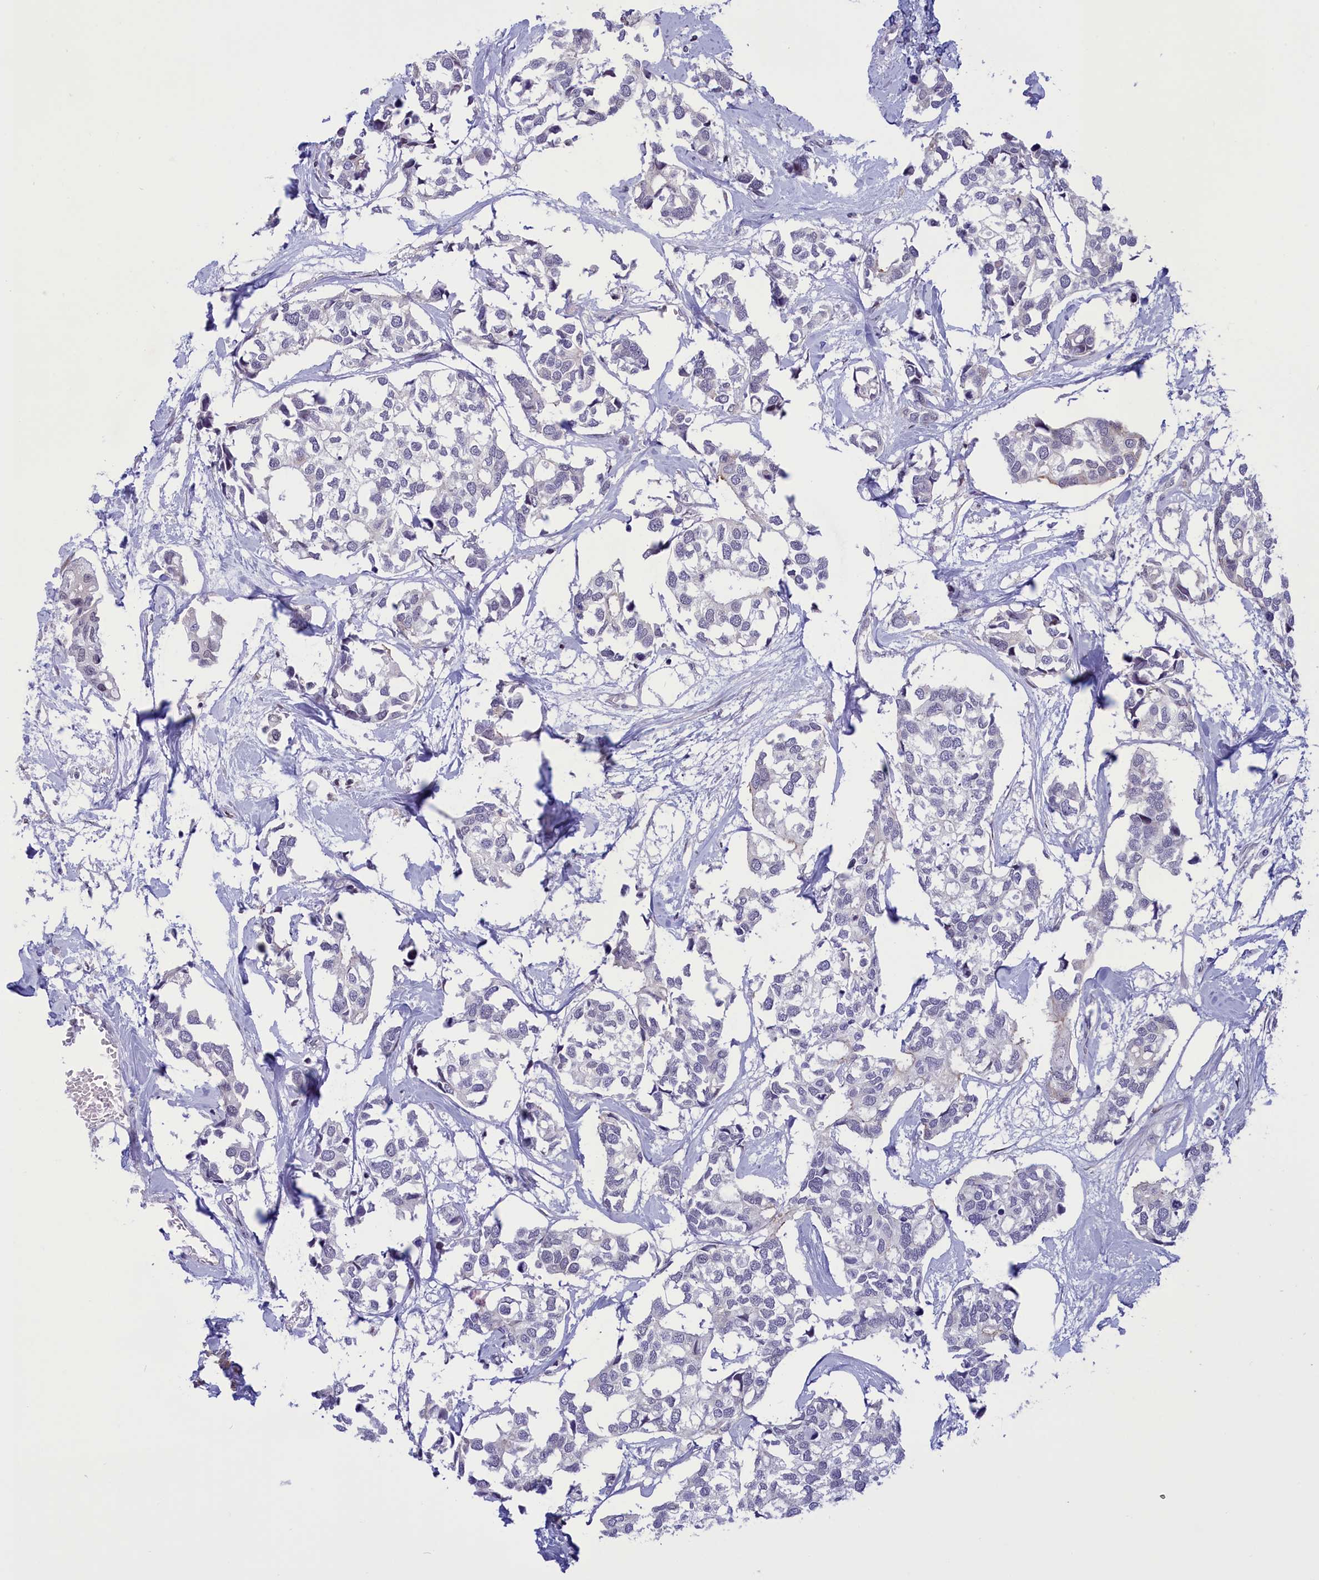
{"staining": {"intensity": "negative", "quantity": "none", "location": "none"}, "tissue": "breast cancer", "cell_type": "Tumor cells", "image_type": "cancer", "snomed": [{"axis": "morphology", "description": "Duct carcinoma"}, {"axis": "topography", "description": "Breast"}], "caption": "This is an IHC micrograph of human breast cancer. There is no expression in tumor cells.", "gene": "CORO2A", "patient": {"sex": "female", "age": 83}}